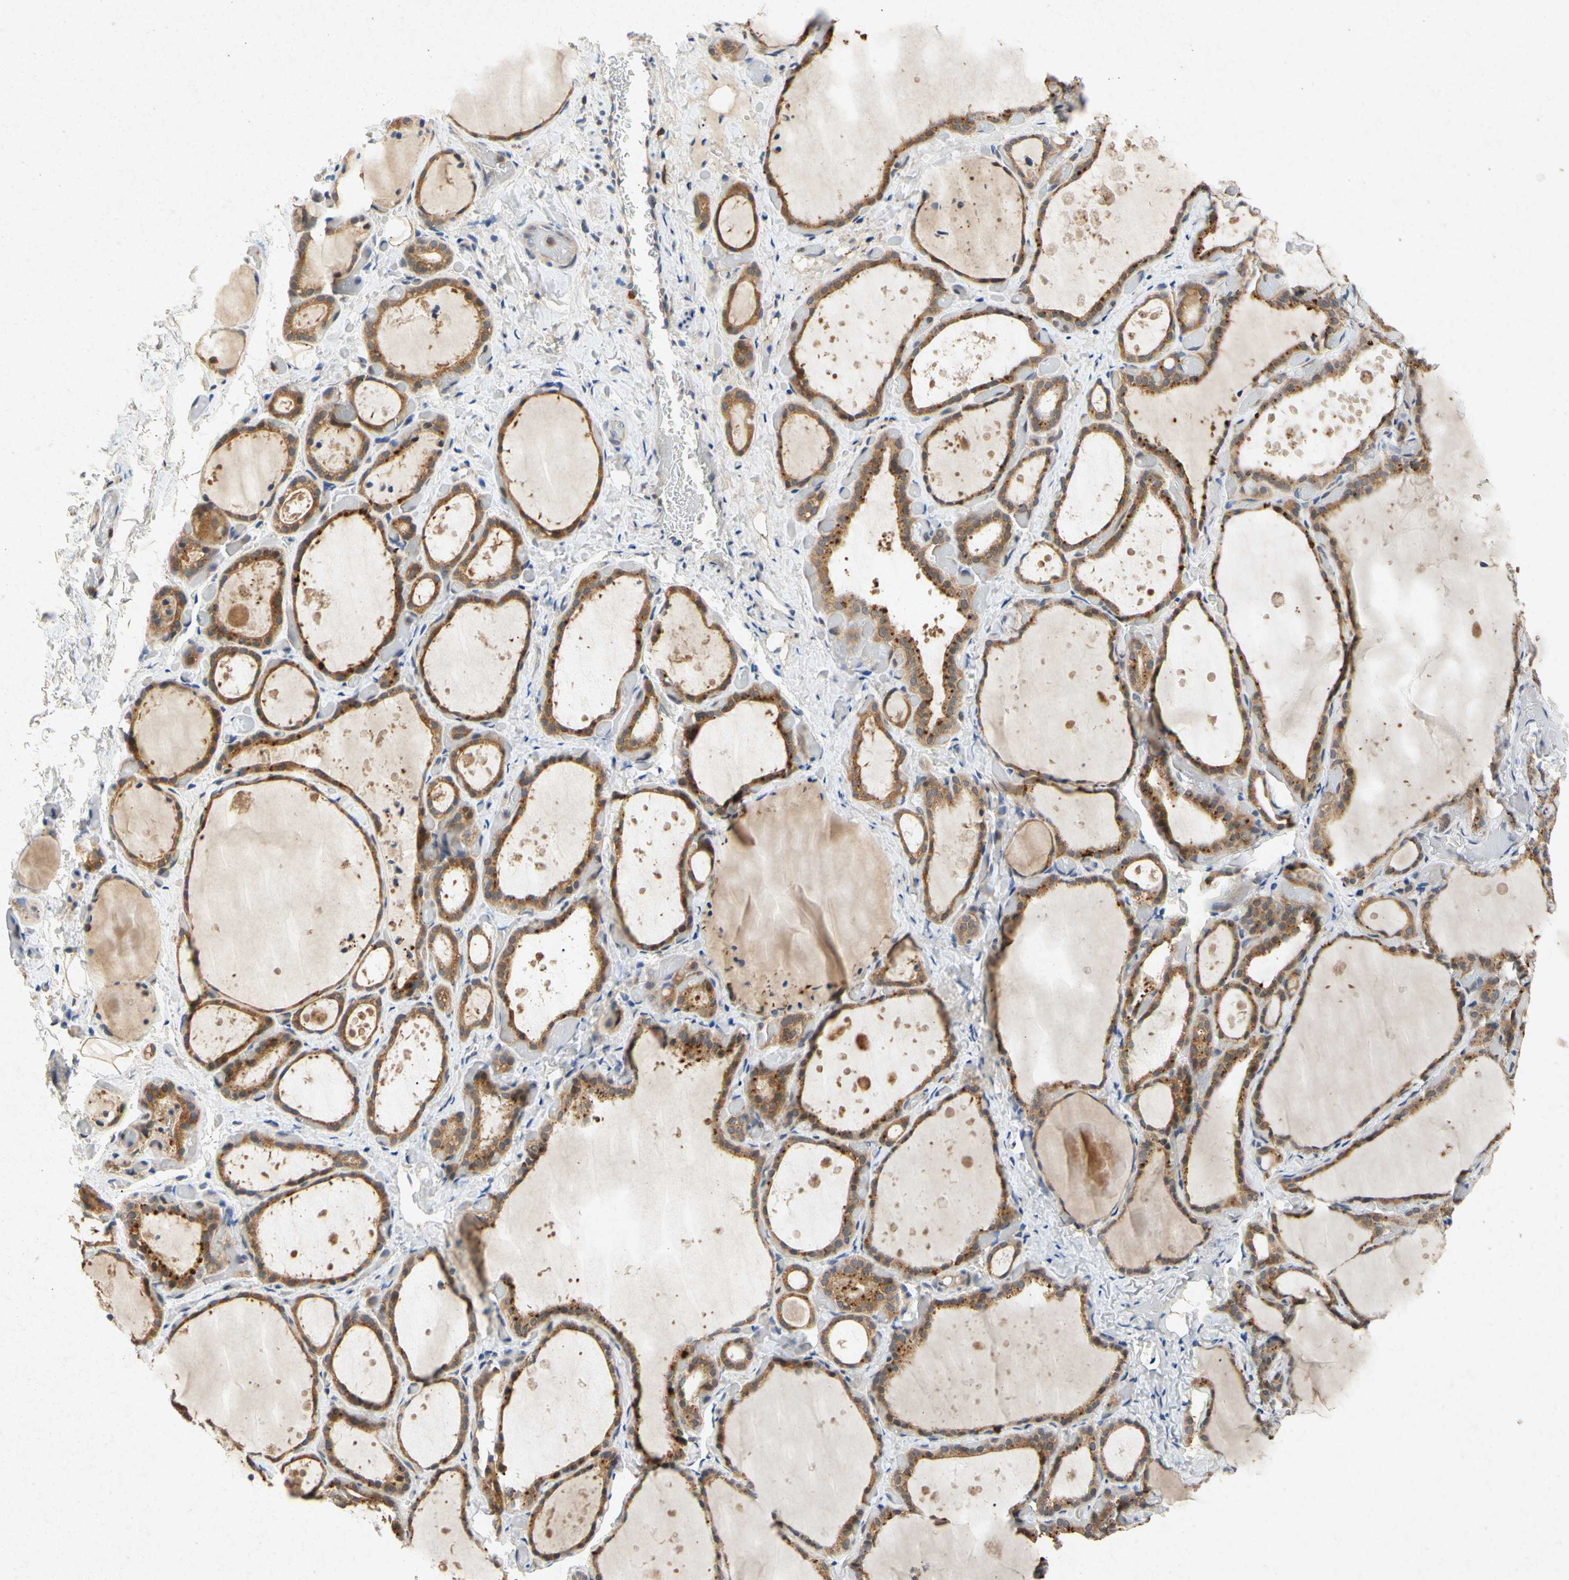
{"staining": {"intensity": "moderate", "quantity": ">75%", "location": "cytoplasmic/membranous"}, "tissue": "thyroid gland", "cell_type": "Glandular cells", "image_type": "normal", "snomed": [{"axis": "morphology", "description": "Normal tissue, NOS"}, {"axis": "topography", "description": "Thyroid gland"}], "caption": "Immunohistochemistry of benign human thyroid gland displays medium levels of moderate cytoplasmic/membranous expression in approximately >75% of glandular cells. (DAB (3,3'-diaminobenzidine) = brown stain, brightfield microscopy at high magnification).", "gene": "RPS6KA1", "patient": {"sex": "female", "age": 44}}